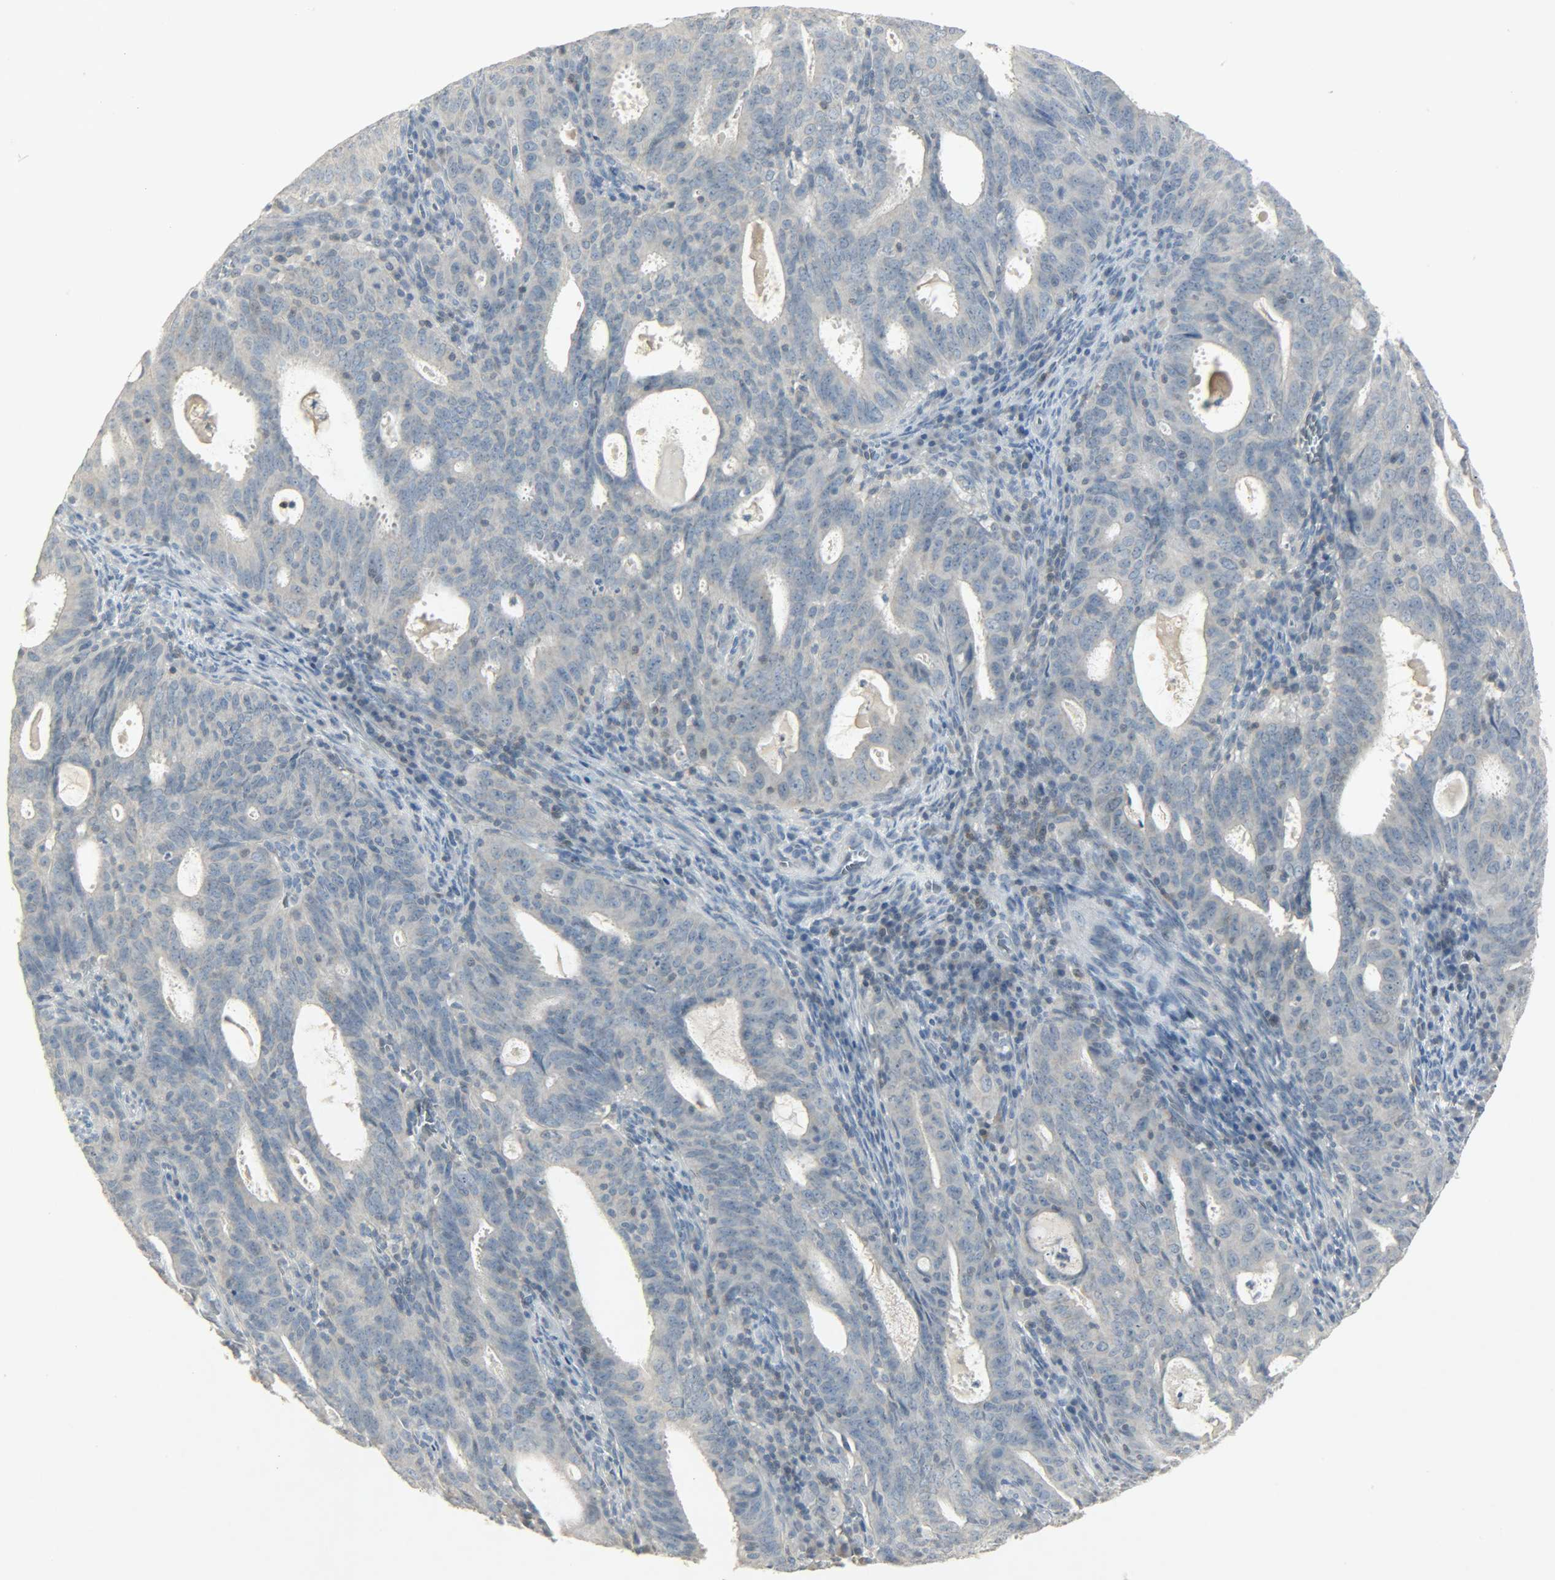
{"staining": {"intensity": "weak", "quantity": "25%-75%", "location": "cytoplasmic/membranous,nuclear"}, "tissue": "cervical cancer", "cell_type": "Tumor cells", "image_type": "cancer", "snomed": [{"axis": "morphology", "description": "Adenocarcinoma, NOS"}, {"axis": "topography", "description": "Cervix"}], "caption": "Immunohistochemical staining of cervical cancer demonstrates low levels of weak cytoplasmic/membranous and nuclear staining in approximately 25%-75% of tumor cells.", "gene": "CAMK4", "patient": {"sex": "female", "age": 44}}